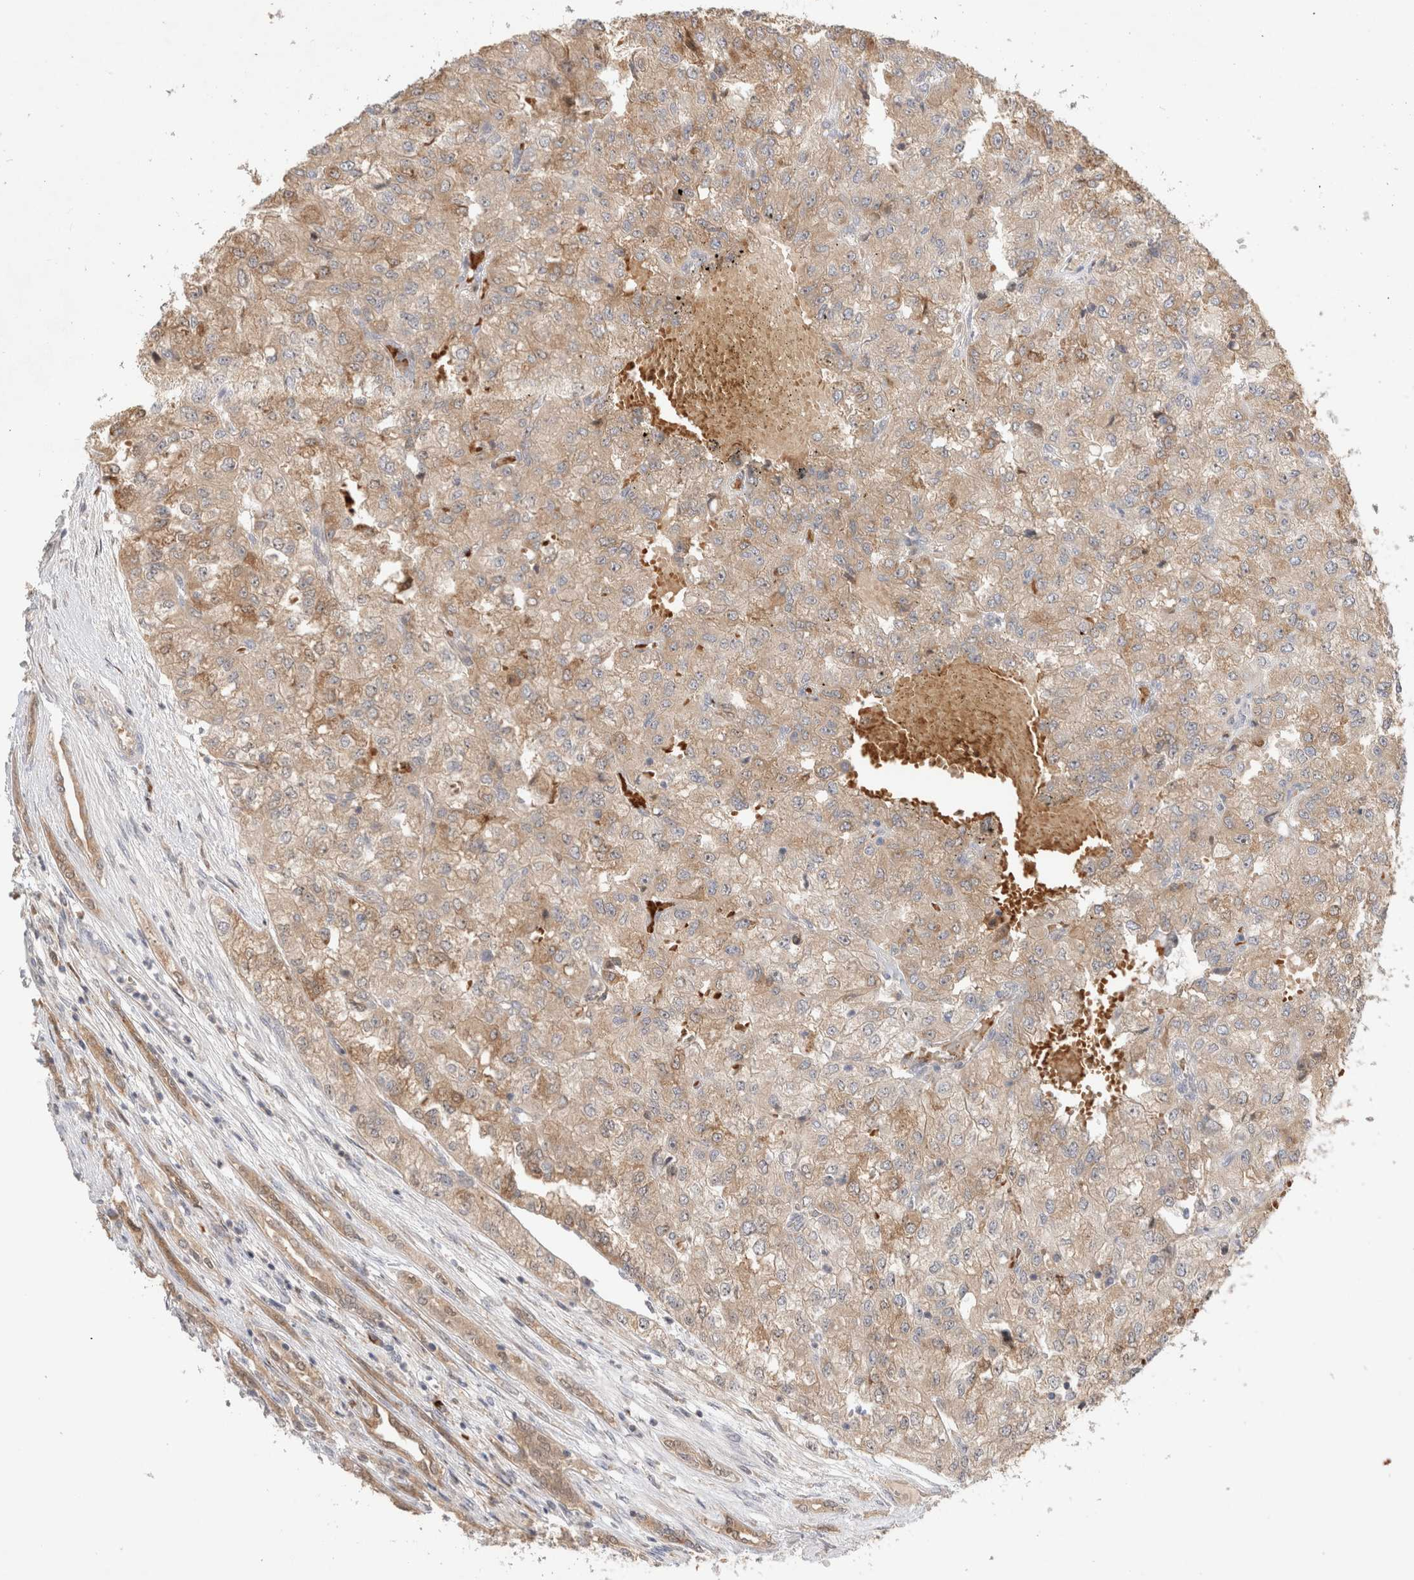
{"staining": {"intensity": "moderate", "quantity": ">75%", "location": "cytoplasmic/membranous"}, "tissue": "renal cancer", "cell_type": "Tumor cells", "image_type": "cancer", "snomed": [{"axis": "morphology", "description": "Adenocarcinoma, NOS"}, {"axis": "topography", "description": "Kidney"}], "caption": "Renal adenocarcinoma stained with immunohistochemistry displays moderate cytoplasmic/membranous positivity in about >75% of tumor cells.", "gene": "OTUD6B", "patient": {"sex": "female", "age": 54}}